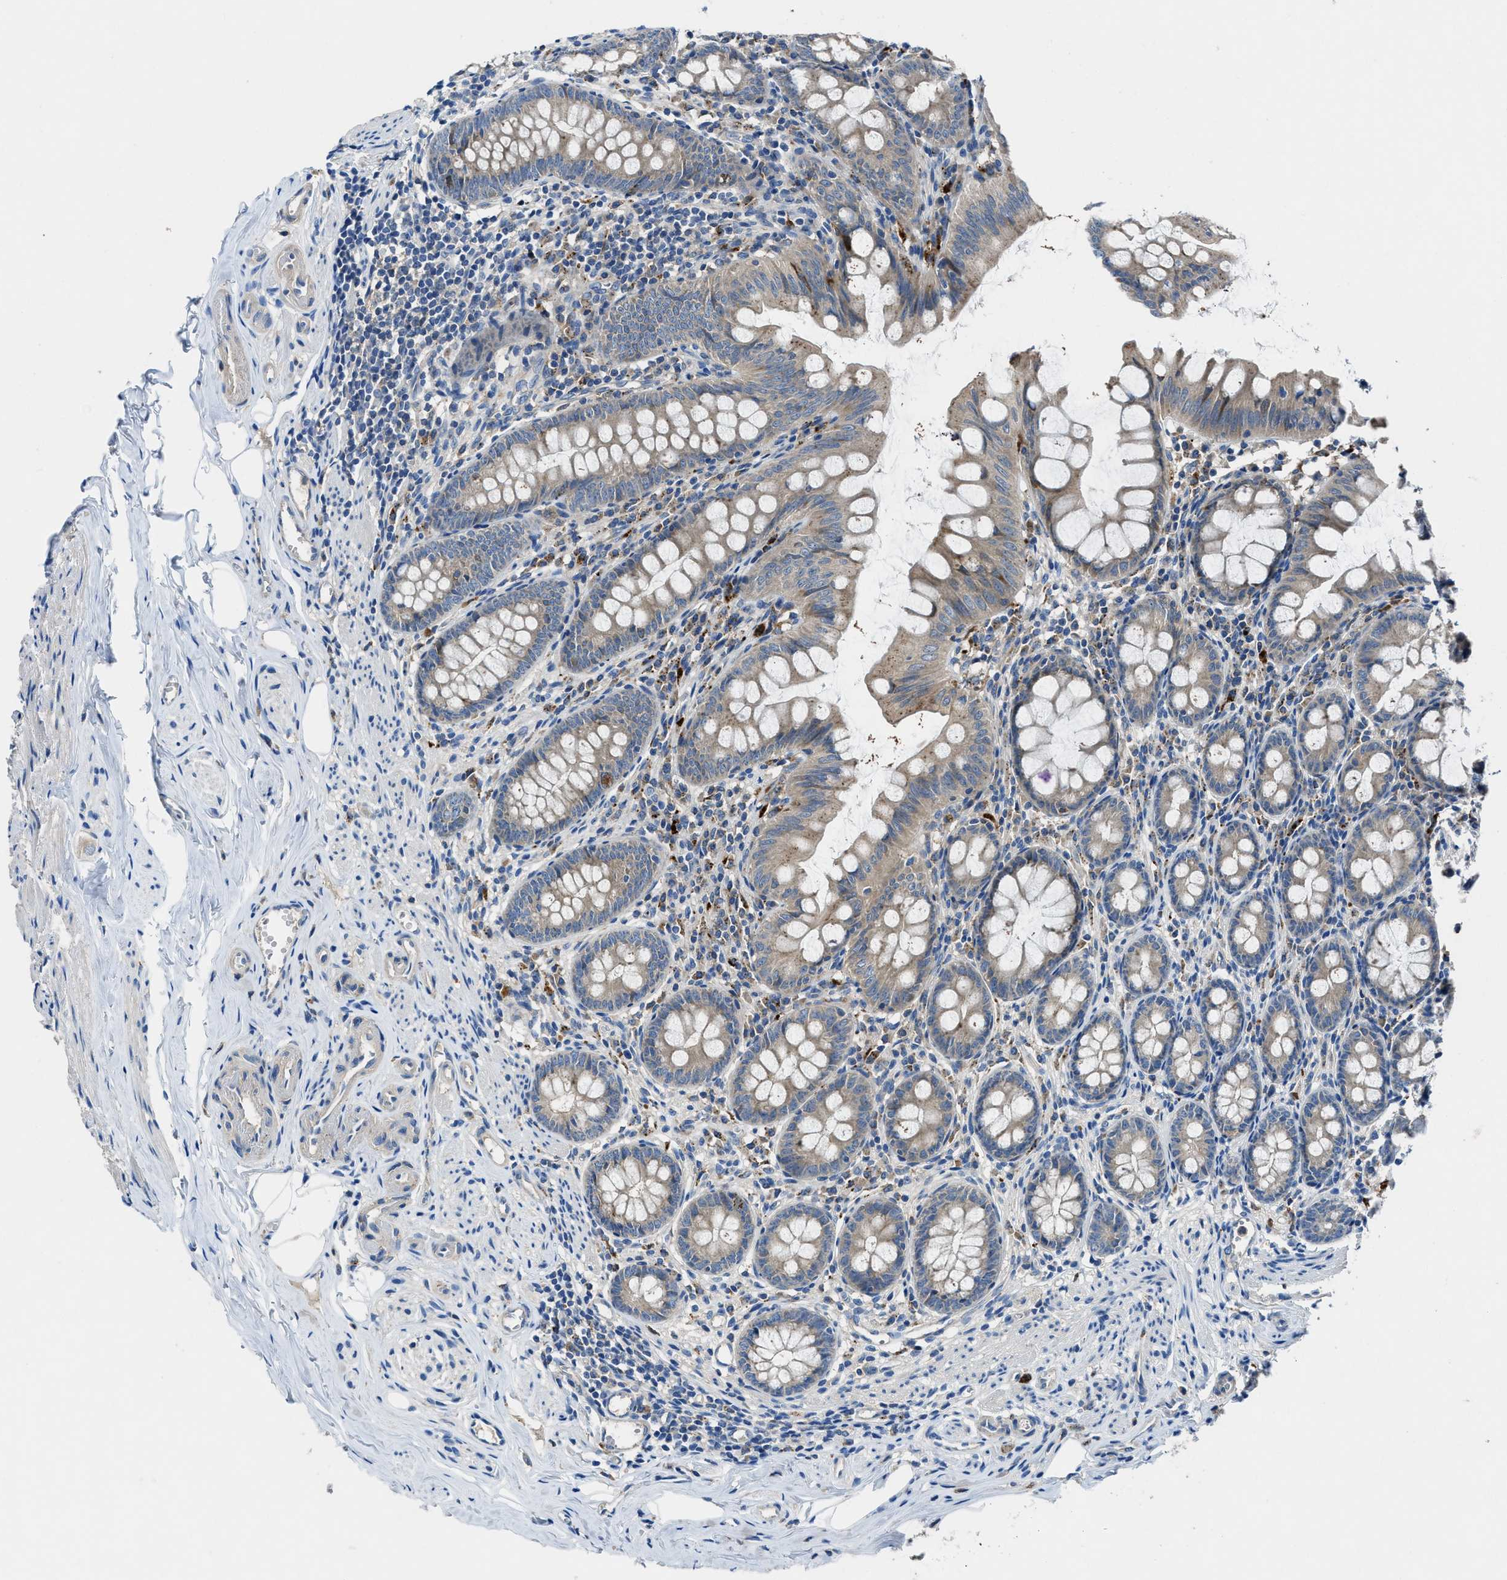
{"staining": {"intensity": "weak", "quantity": "25%-75%", "location": "cytoplasmic/membranous"}, "tissue": "appendix", "cell_type": "Glandular cells", "image_type": "normal", "snomed": [{"axis": "morphology", "description": "Normal tissue, NOS"}, {"axis": "topography", "description": "Appendix"}], "caption": "Immunohistochemical staining of benign appendix reveals weak cytoplasmic/membranous protein staining in about 25%-75% of glandular cells. (IHC, brightfield microscopy, high magnification).", "gene": "MAP3K20", "patient": {"sex": "female", "age": 77}}